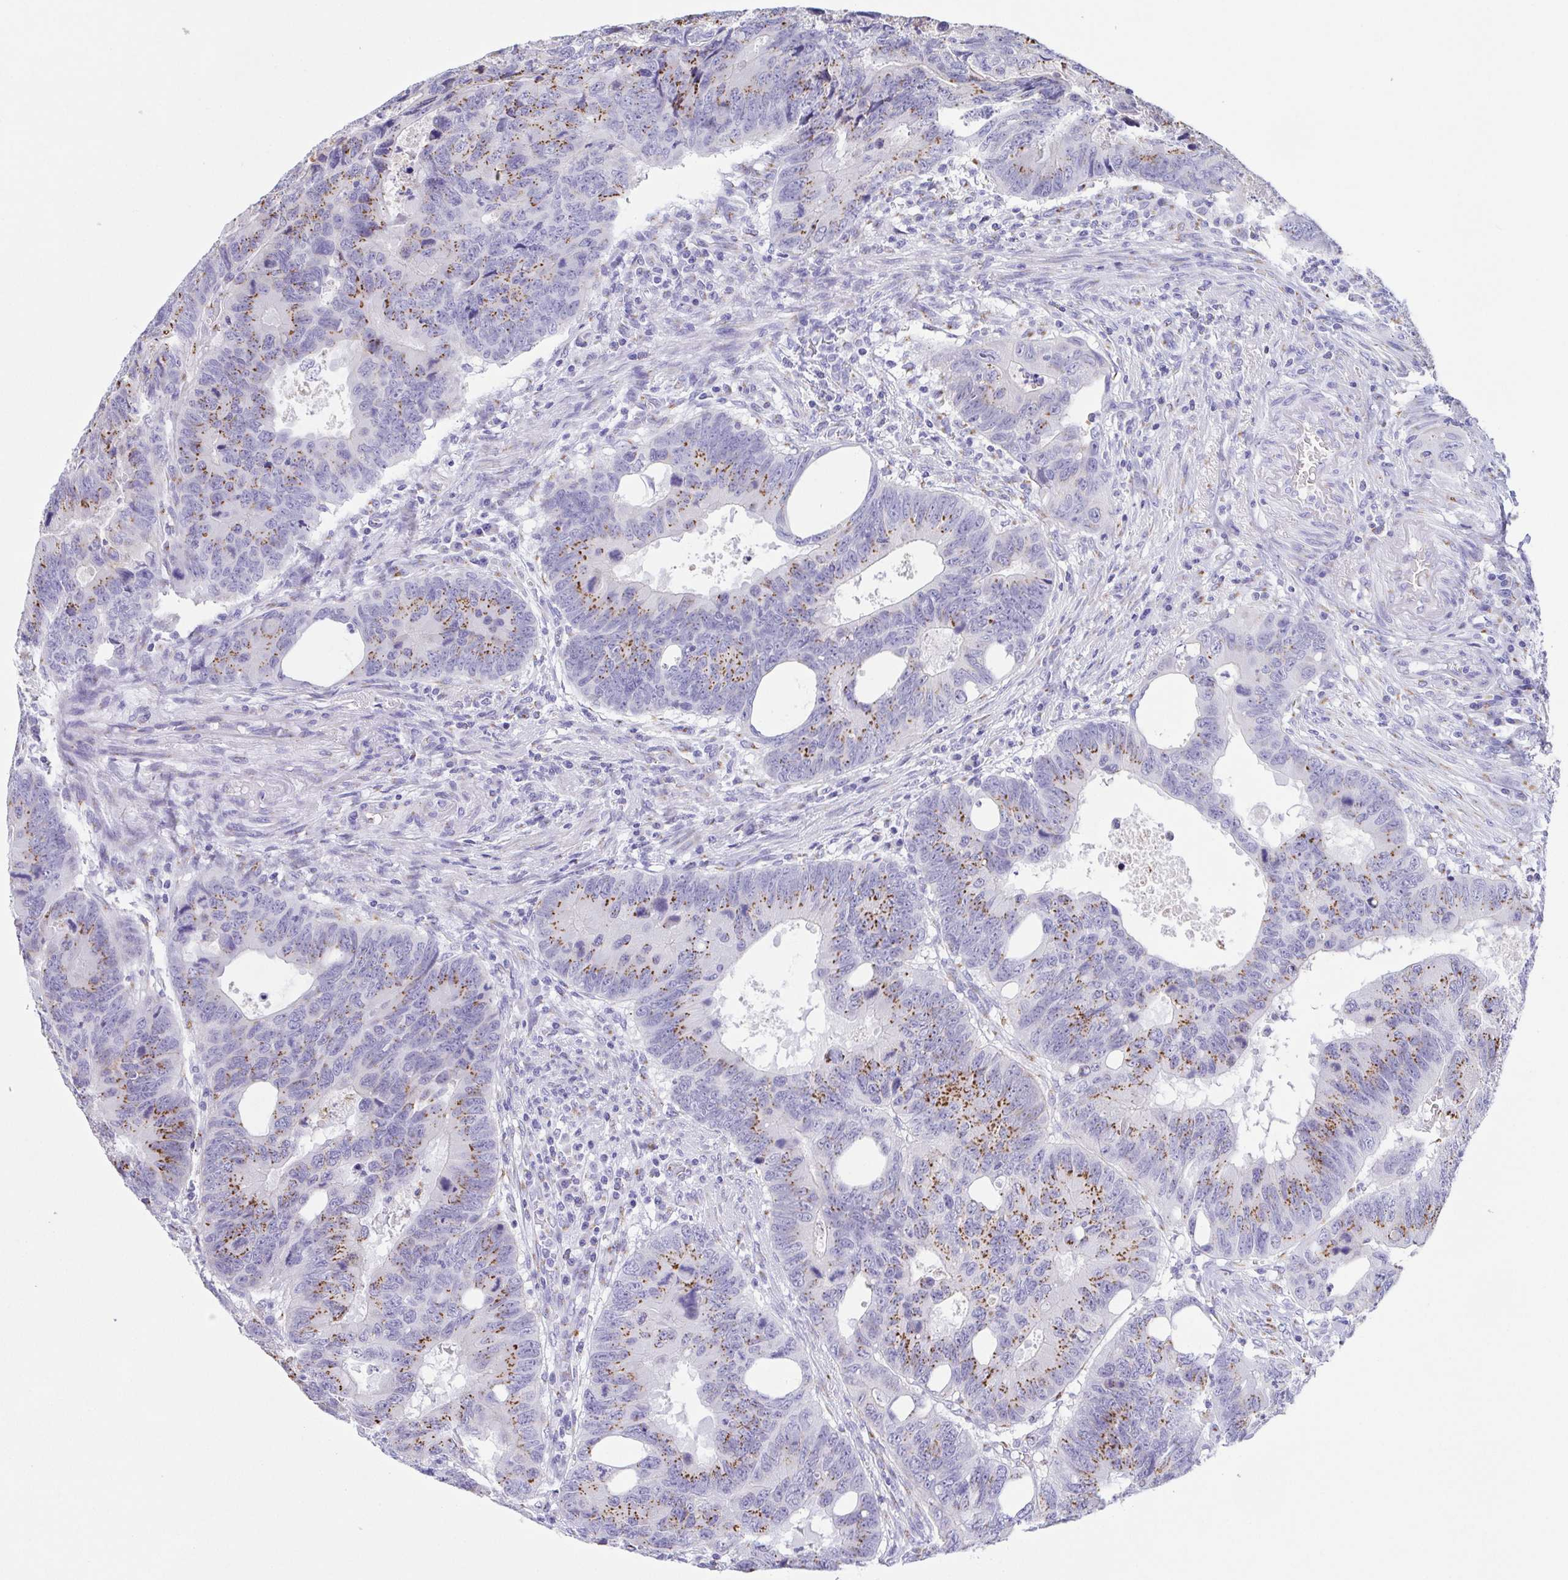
{"staining": {"intensity": "moderate", "quantity": "25%-75%", "location": "cytoplasmic/membranous"}, "tissue": "colorectal cancer", "cell_type": "Tumor cells", "image_type": "cancer", "snomed": [{"axis": "morphology", "description": "Adenocarcinoma, NOS"}, {"axis": "topography", "description": "Colon"}], "caption": "The immunohistochemical stain labels moderate cytoplasmic/membranous positivity in tumor cells of colorectal adenocarcinoma tissue.", "gene": "SULT1B1", "patient": {"sex": "male", "age": 62}}